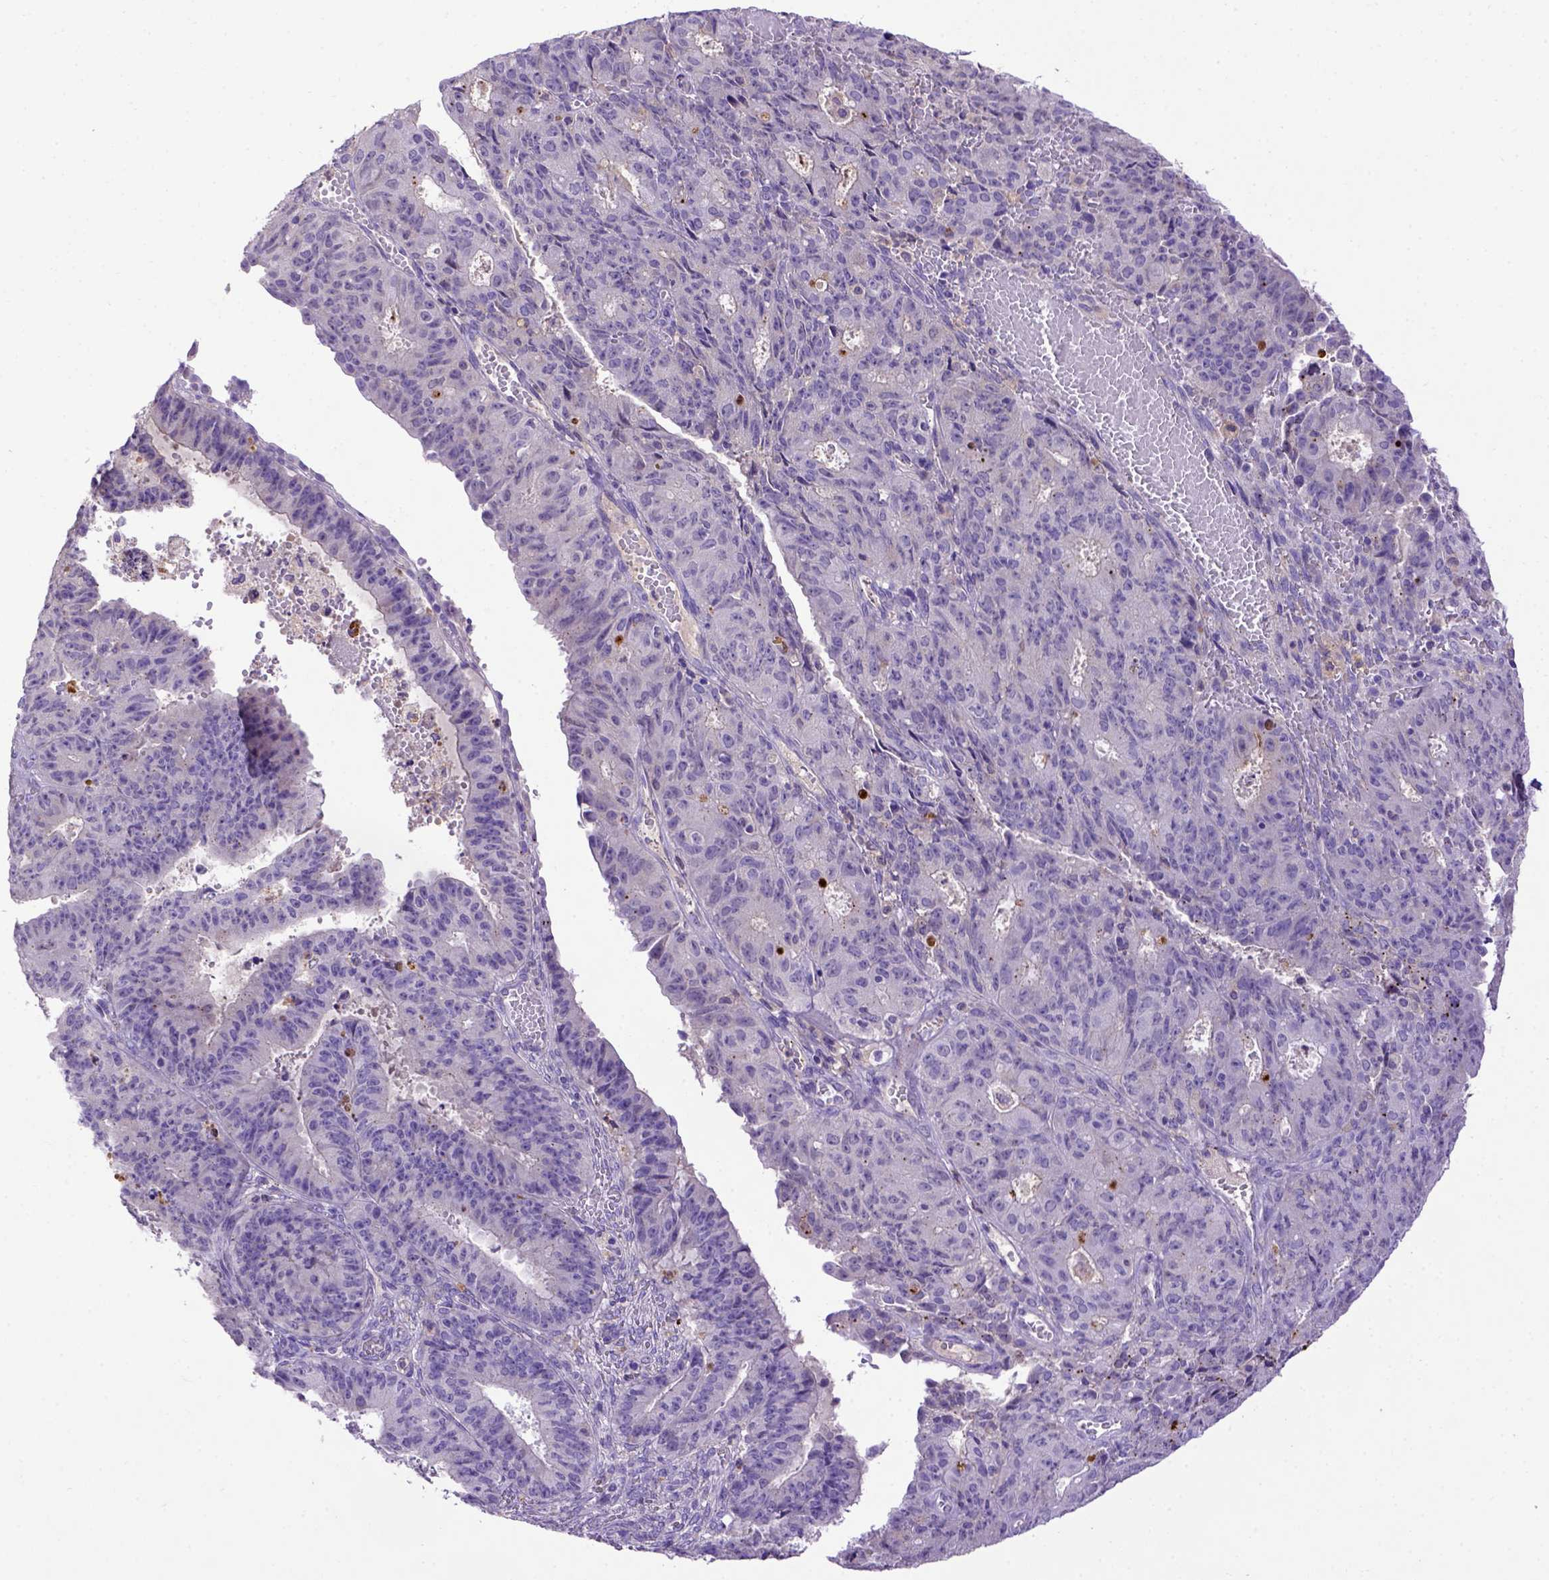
{"staining": {"intensity": "negative", "quantity": "none", "location": "none"}, "tissue": "ovarian cancer", "cell_type": "Tumor cells", "image_type": "cancer", "snomed": [{"axis": "morphology", "description": "Carcinoma, endometroid"}, {"axis": "topography", "description": "Ovary"}], "caption": "Tumor cells are negative for protein expression in human ovarian cancer (endometroid carcinoma).", "gene": "ADAM12", "patient": {"sex": "female", "age": 42}}